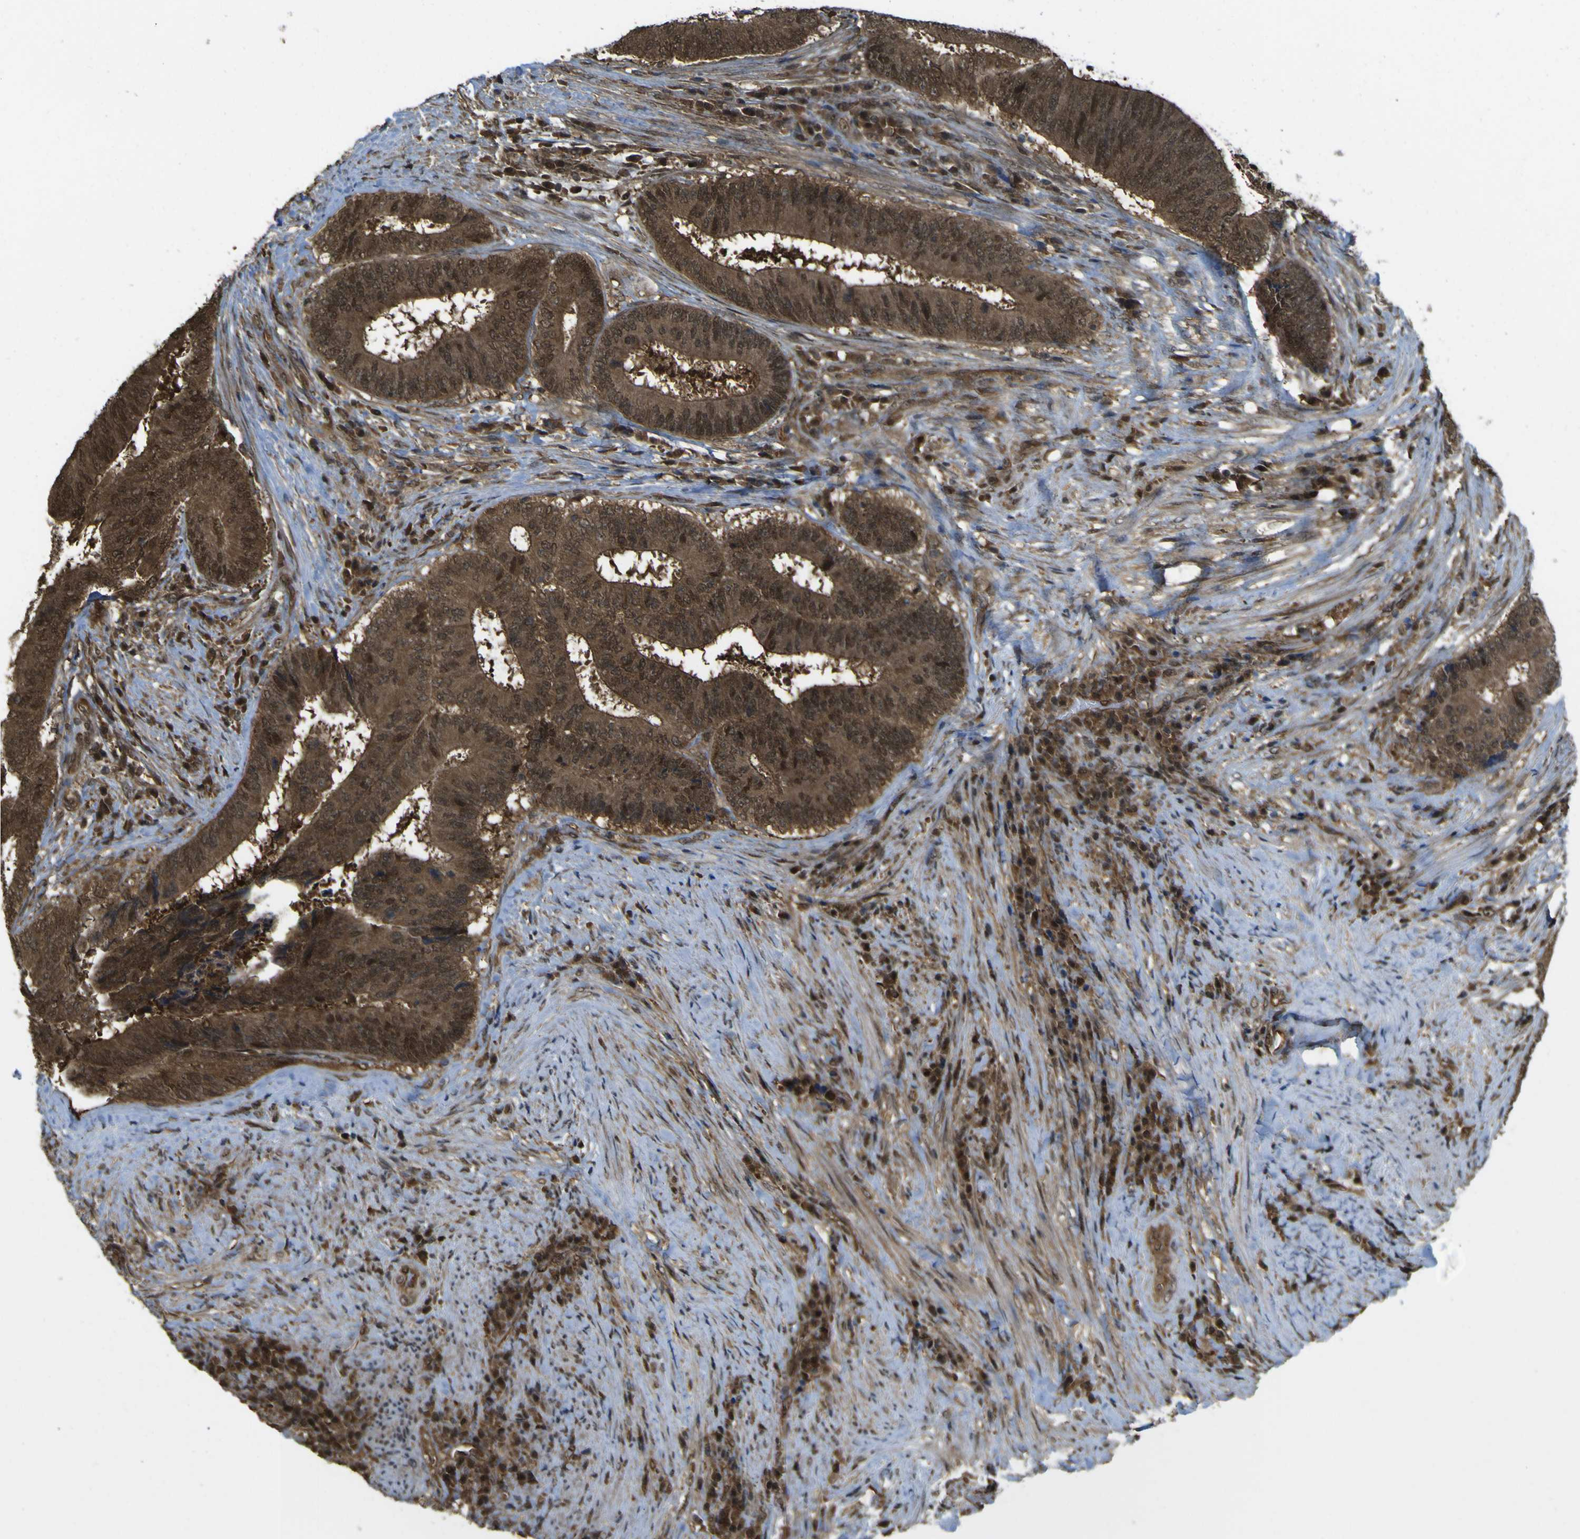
{"staining": {"intensity": "strong", "quantity": ">75%", "location": "cytoplasmic/membranous,nuclear"}, "tissue": "colorectal cancer", "cell_type": "Tumor cells", "image_type": "cancer", "snomed": [{"axis": "morphology", "description": "Adenocarcinoma, NOS"}, {"axis": "topography", "description": "Rectum"}], "caption": "Colorectal adenocarcinoma stained with DAB IHC shows high levels of strong cytoplasmic/membranous and nuclear expression in about >75% of tumor cells.", "gene": "YWHAG", "patient": {"sex": "male", "age": 72}}